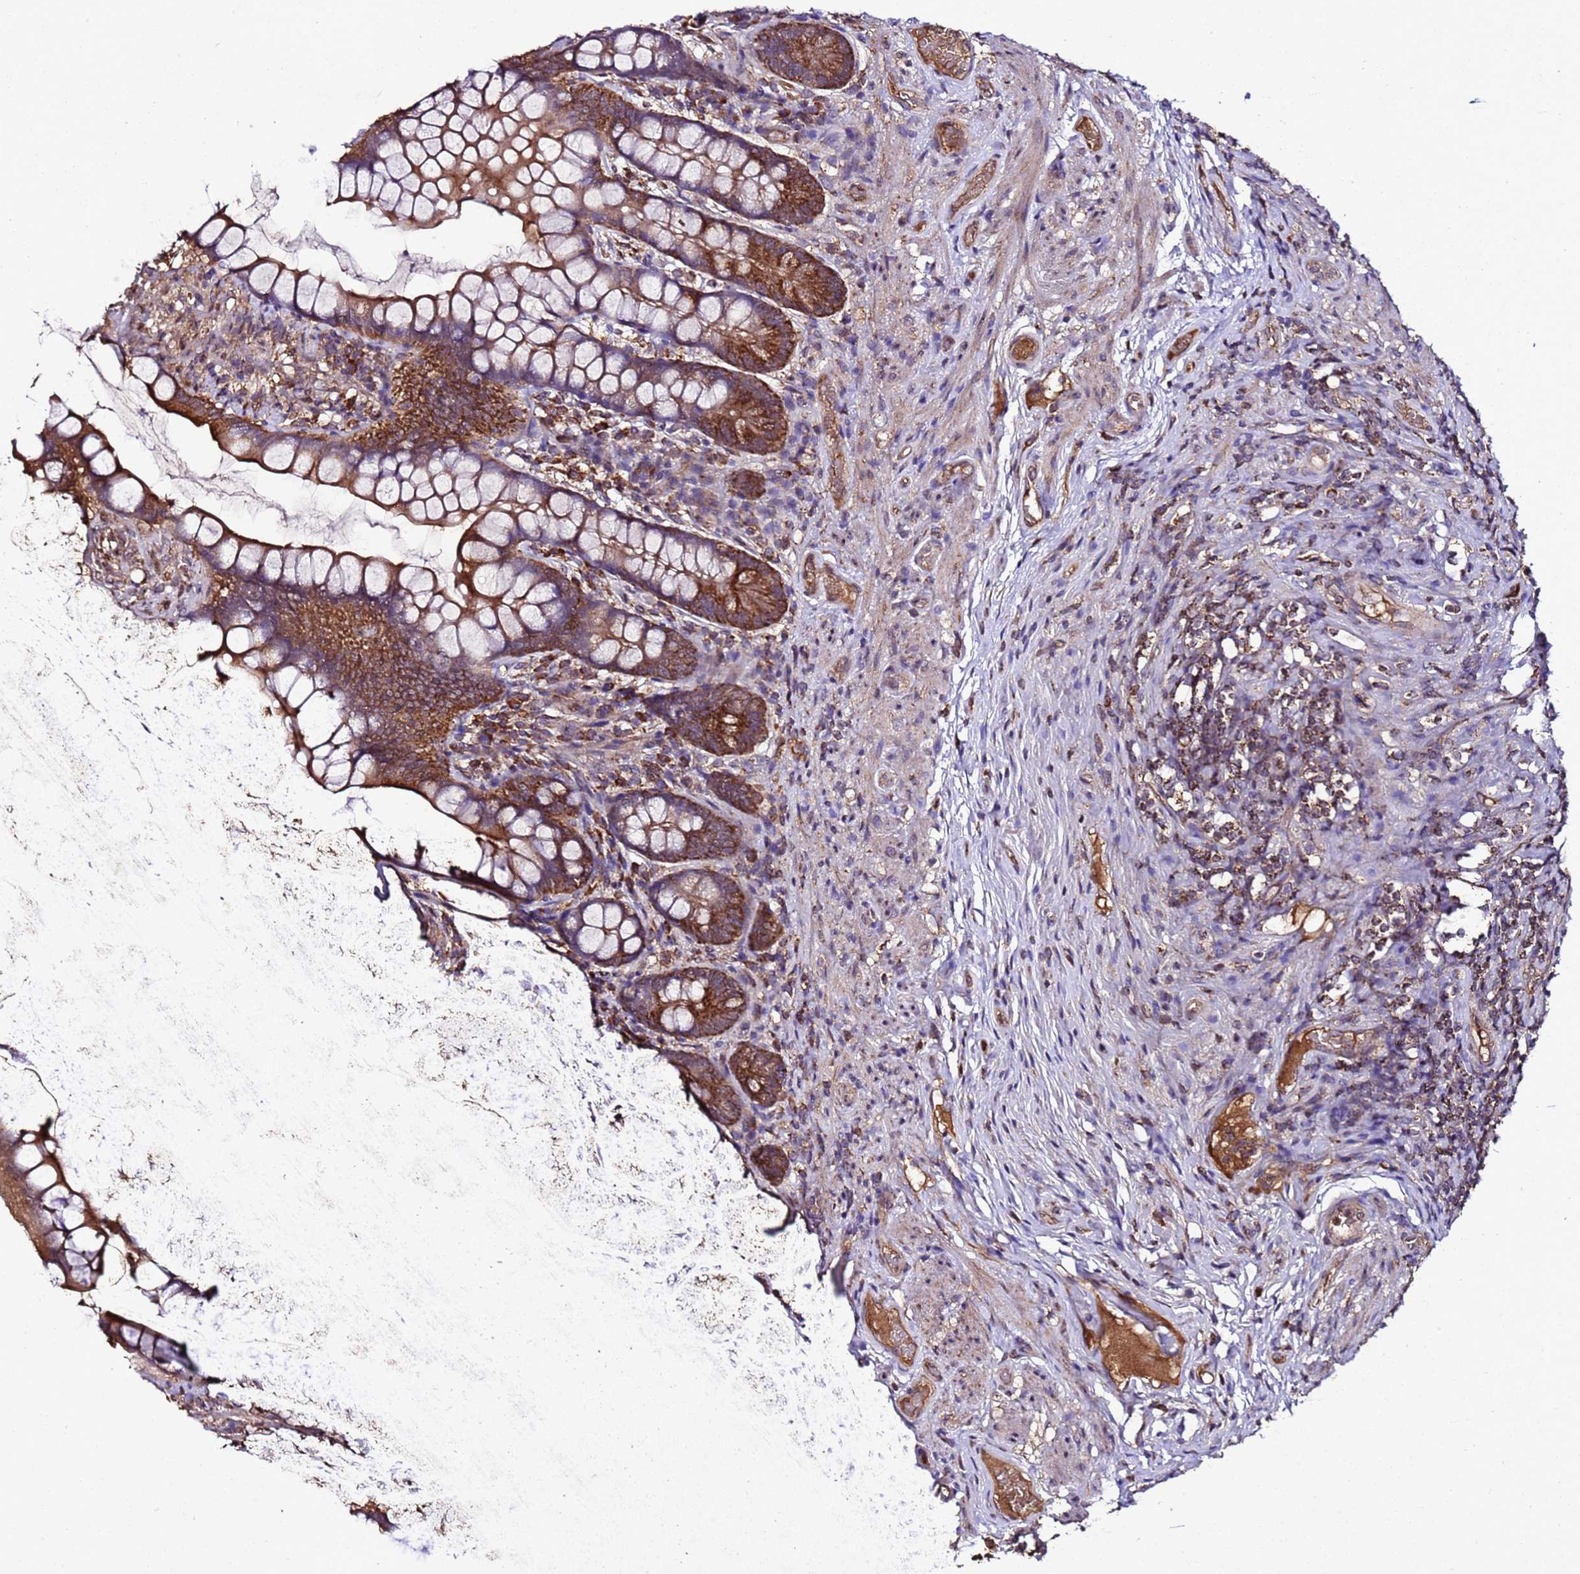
{"staining": {"intensity": "strong", "quantity": ">75%", "location": "cytoplasmic/membranous"}, "tissue": "small intestine", "cell_type": "Glandular cells", "image_type": "normal", "snomed": [{"axis": "morphology", "description": "Normal tissue, NOS"}, {"axis": "topography", "description": "Small intestine"}], "caption": "High-magnification brightfield microscopy of unremarkable small intestine stained with DAB (brown) and counterstained with hematoxylin (blue). glandular cells exhibit strong cytoplasmic/membranous expression is appreciated in approximately>75% of cells. The staining was performed using DAB (3,3'-diaminobenzidine) to visualize the protein expression in brown, while the nuclei were stained in blue with hematoxylin (Magnification: 20x).", "gene": "HSPBAP1", "patient": {"sex": "male", "age": 70}}